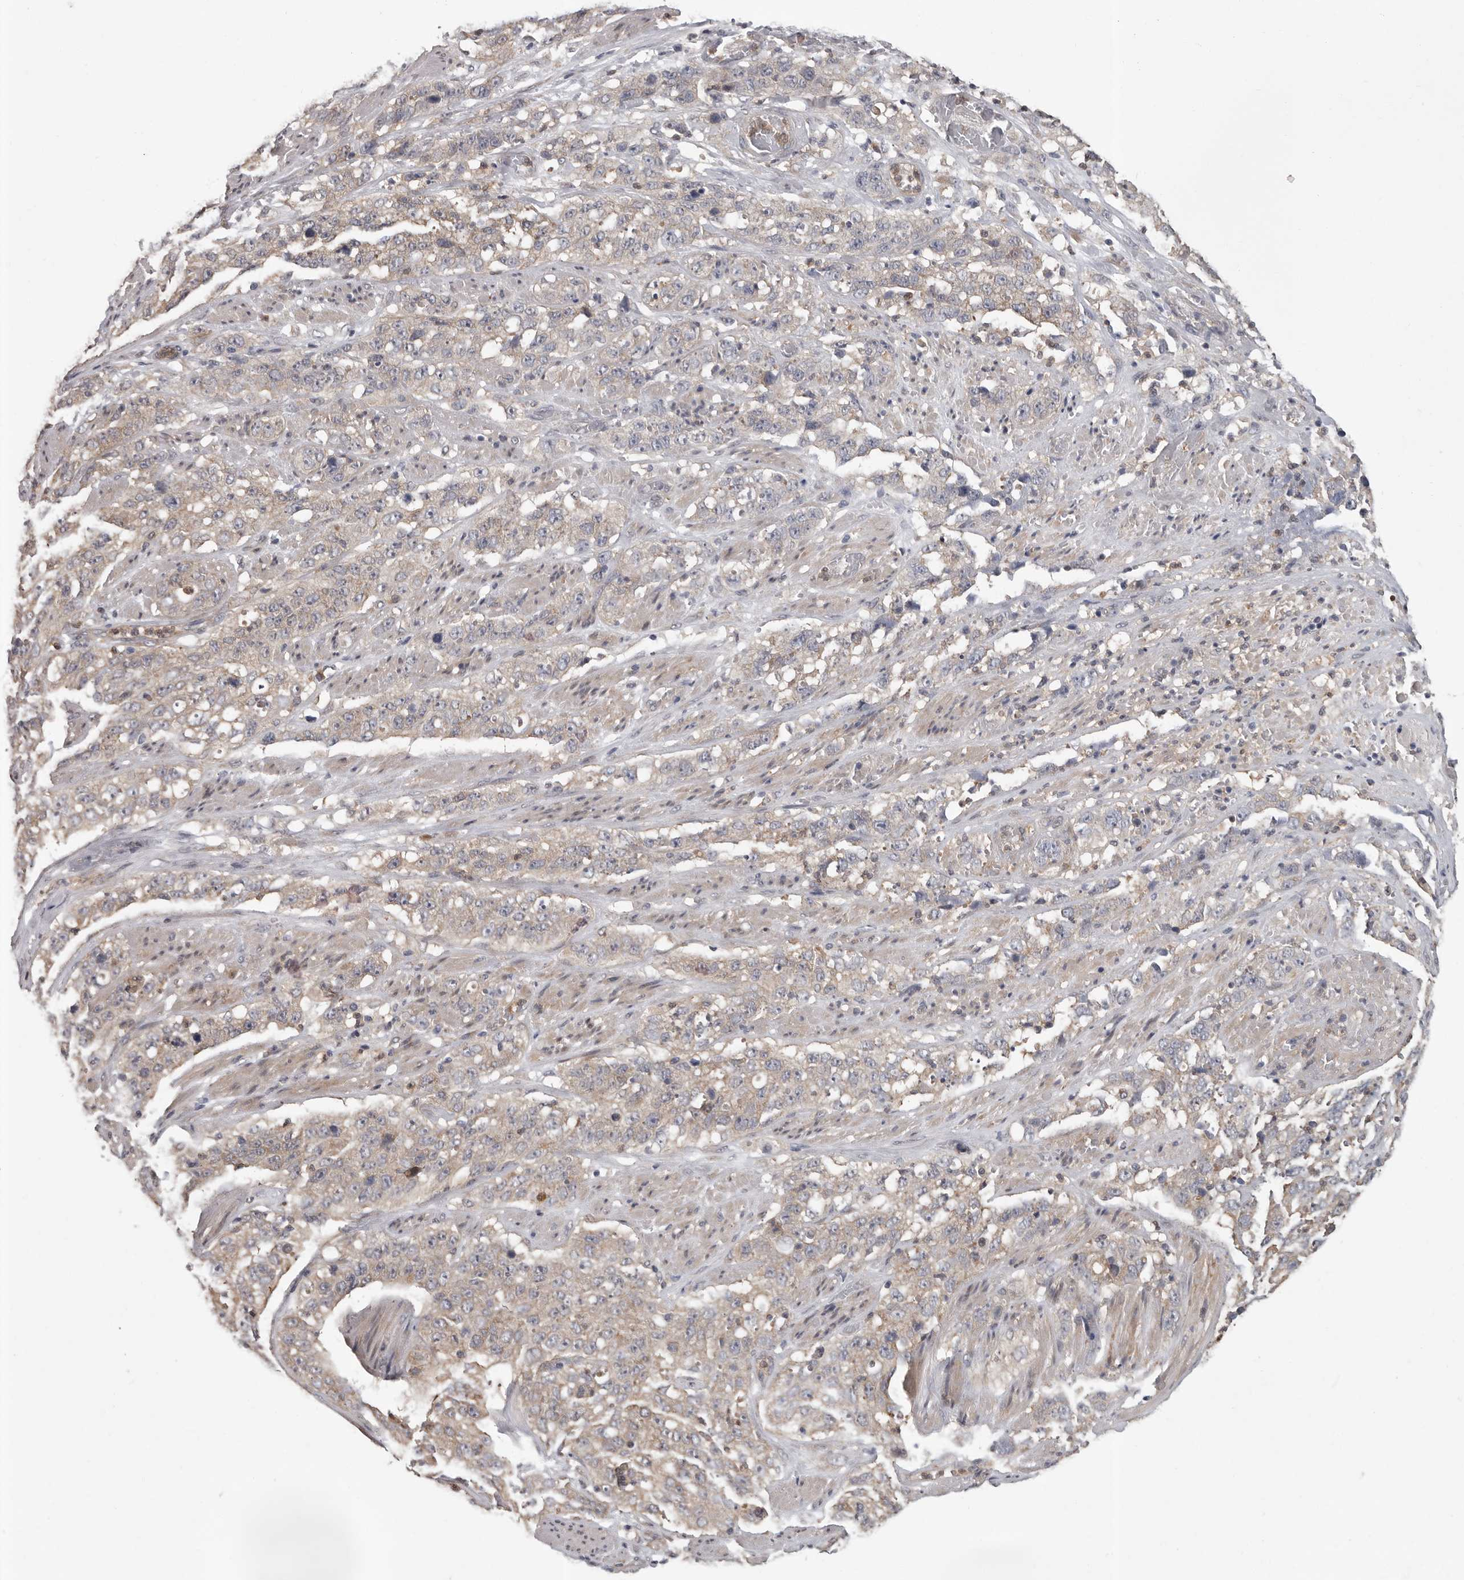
{"staining": {"intensity": "weak", "quantity": "25%-75%", "location": "cytoplasmic/membranous"}, "tissue": "stomach cancer", "cell_type": "Tumor cells", "image_type": "cancer", "snomed": [{"axis": "morphology", "description": "Adenocarcinoma, NOS"}, {"axis": "topography", "description": "Stomach"}], "caption": "Protein expression analysis of stomach cancer exhibits weak cytoplasmic/membranous positivity in approximately 25%-75% of tumor cells.", "gene": "RALGPS2", "patient": {"sex": "male", "age": 48}}